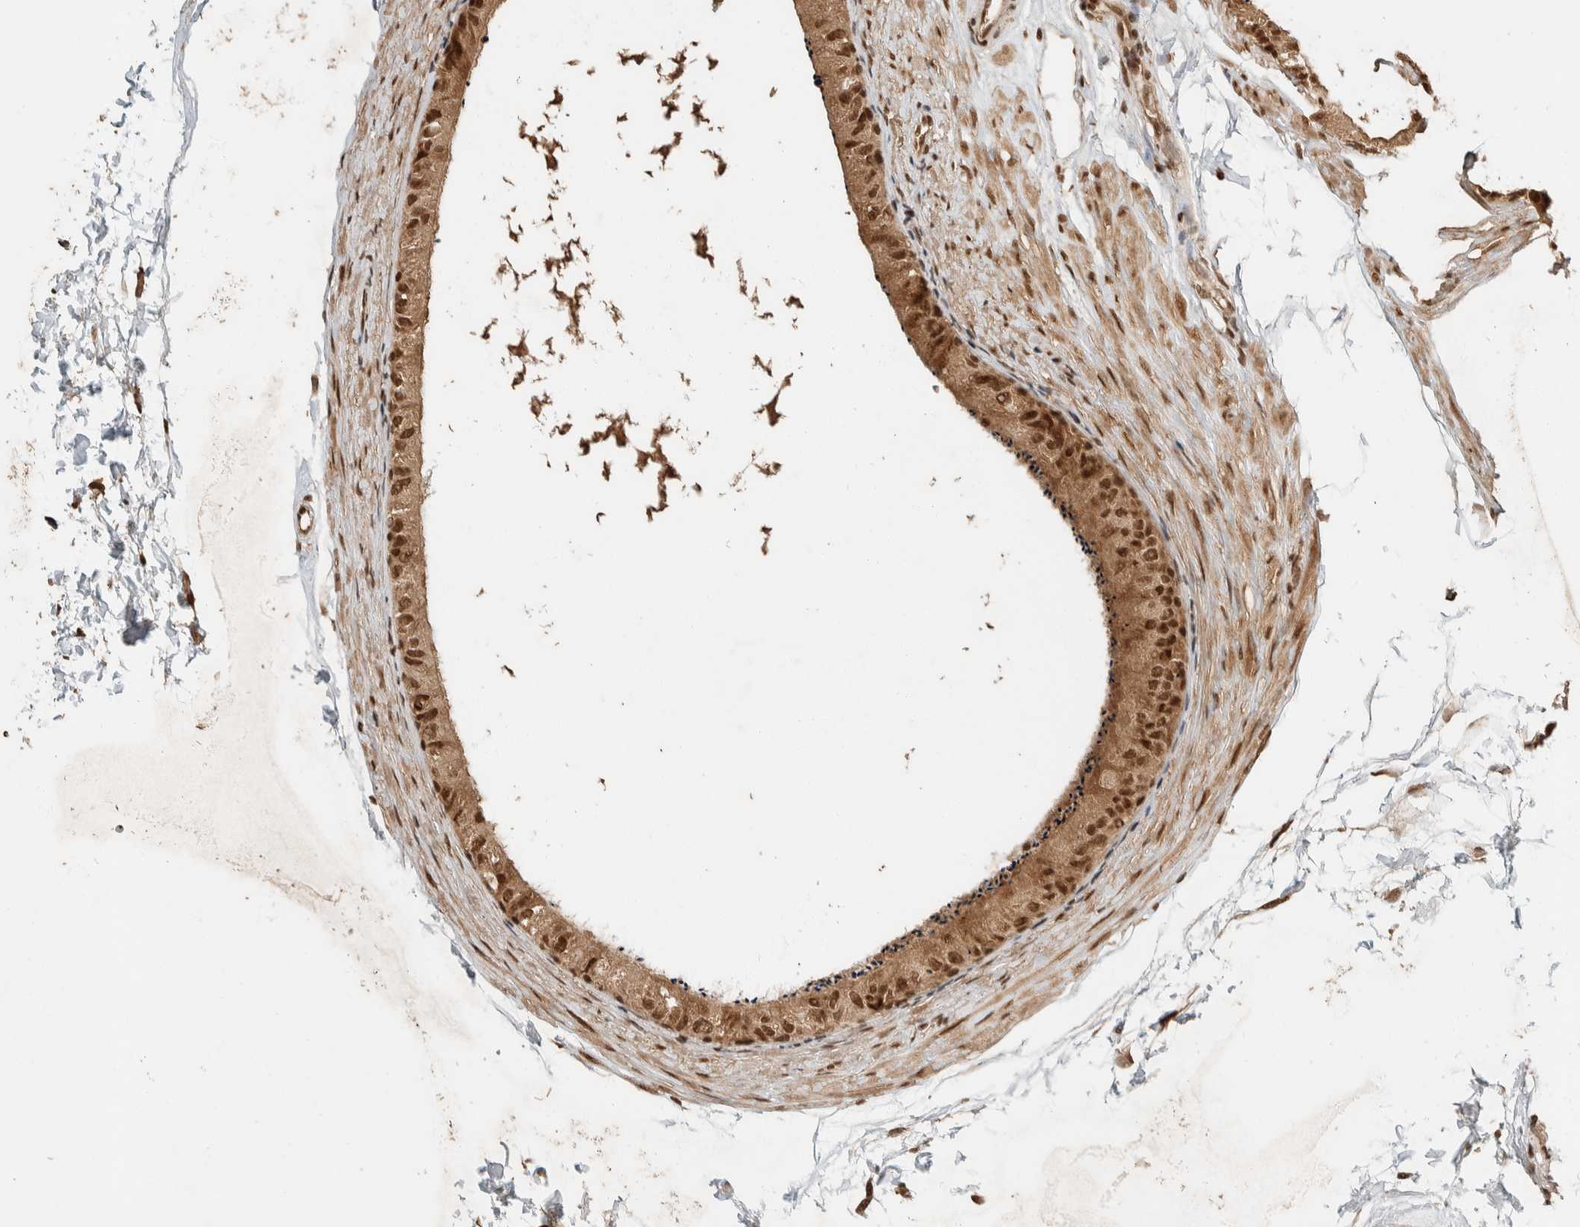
{"staining": {"intensity": "strong", "quantity": ">75%", "location": "cytoplasmic/membranous,nuclear"}, "tissue": "epididymis", "cell_type": "Glandular cells", "image_type": "normal", "snomed": [{"axis": "morphology", "description": "Normal tissue, NOS"}, {"axis": "topography", "description": "Epididymis"}], "caption": "The histopathology image displays staining of normal epididymis, revealing strong cytoplasmic/membranous,nuclear protein positivity (brown color) within glandular cells.", "gene": "ZBTB2", "patient": {"sex": "male", "age": 56}}